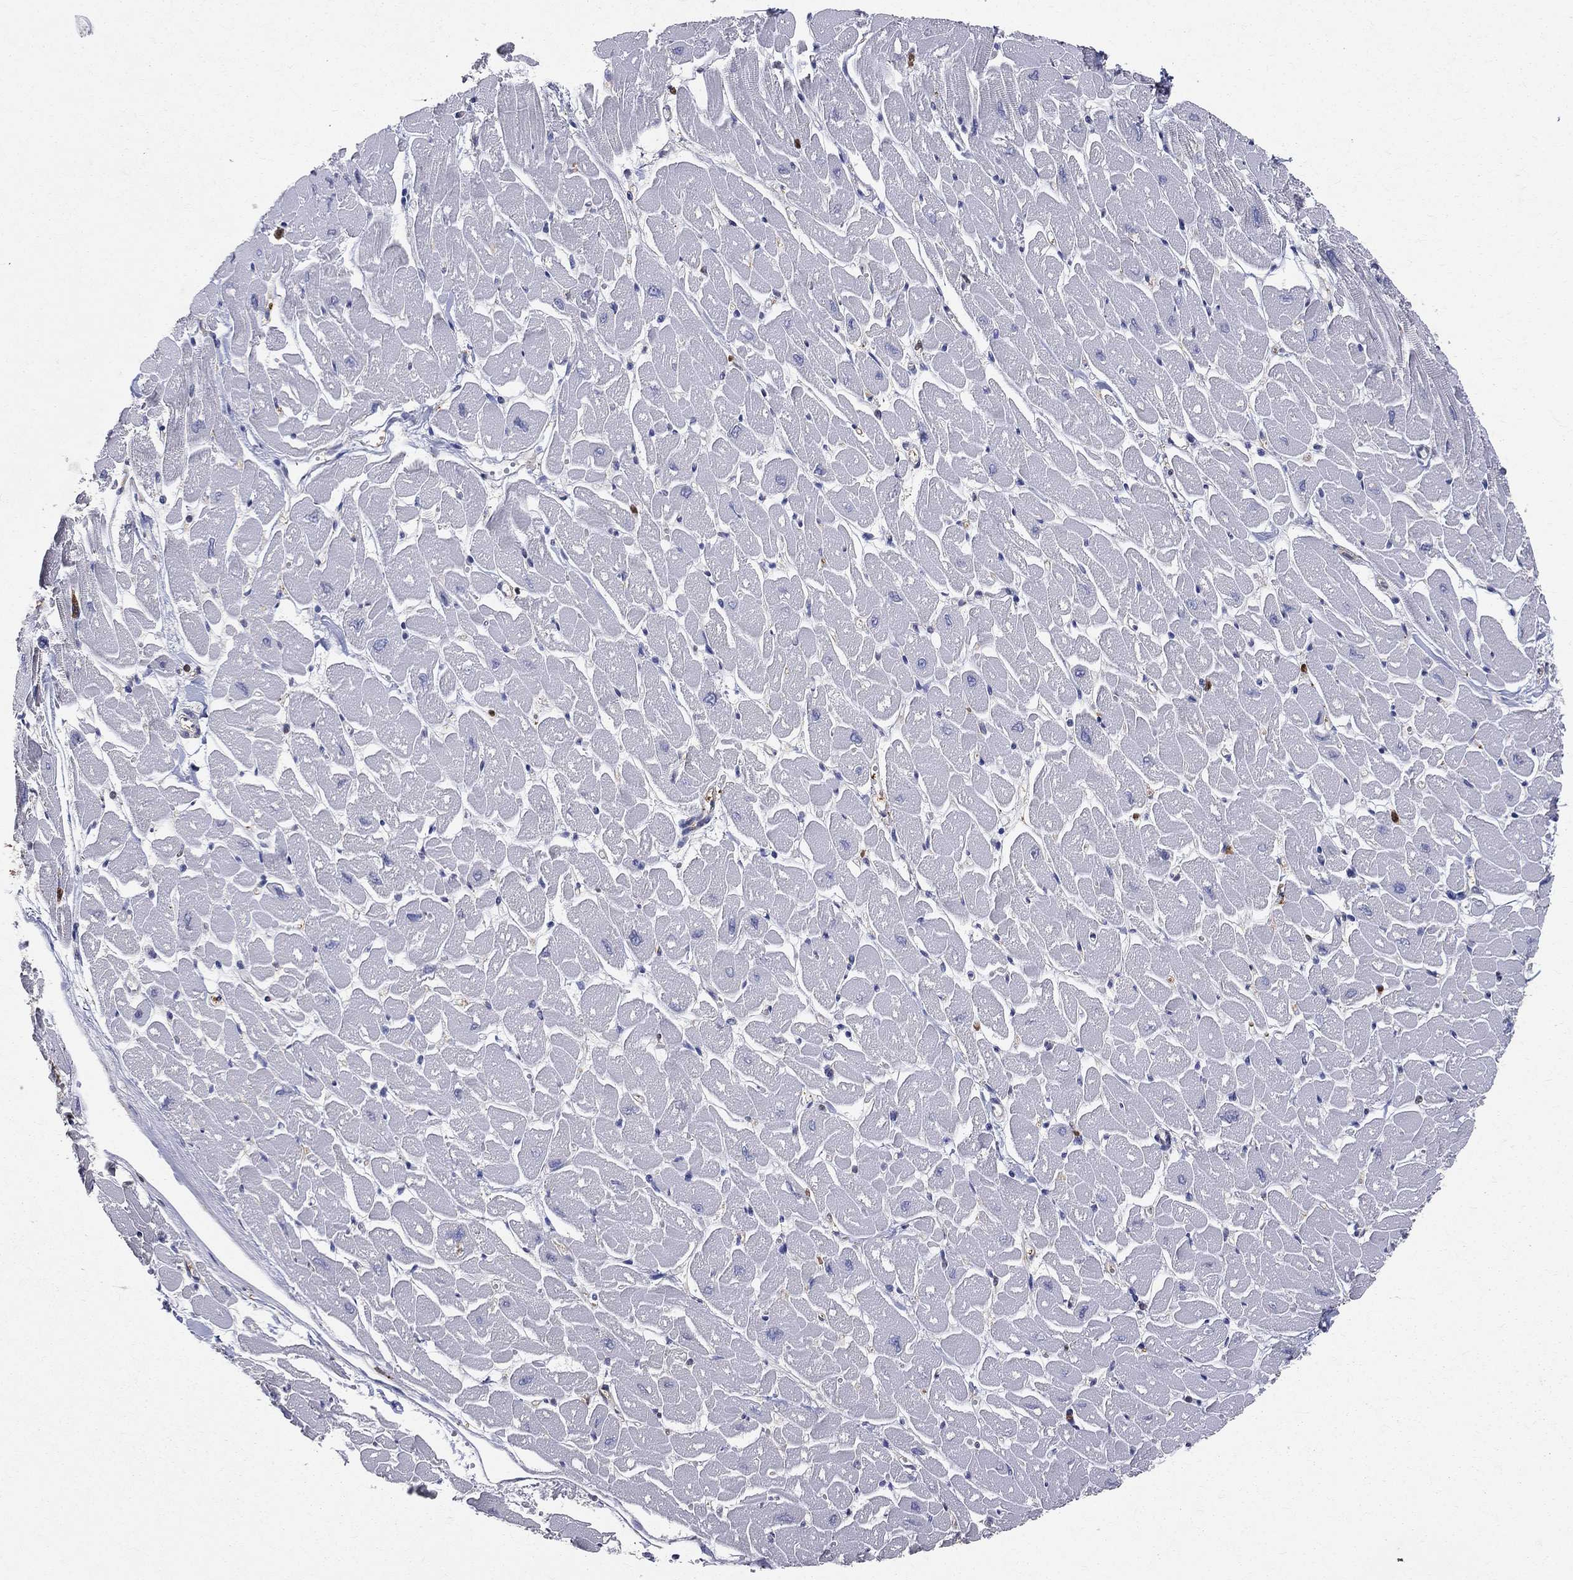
{"staining": {"intensity": "negative", "quantity": "none", "location": "none"}, "tissue": "heart muscle", "cell_type": "Cardiomyocytes", "image_type": "normal", "snomed": [{"axis": "morphology", "description": "Normal tissue, NOS"}, {"axis": "topography", "description": "Heart"}], "caption": "Protein analysis of normal heart muscle demonstrates no significant staining in cardiomyocytes.", "gene": "ENO1", "patient": {"sex": "male", "age": 57}}